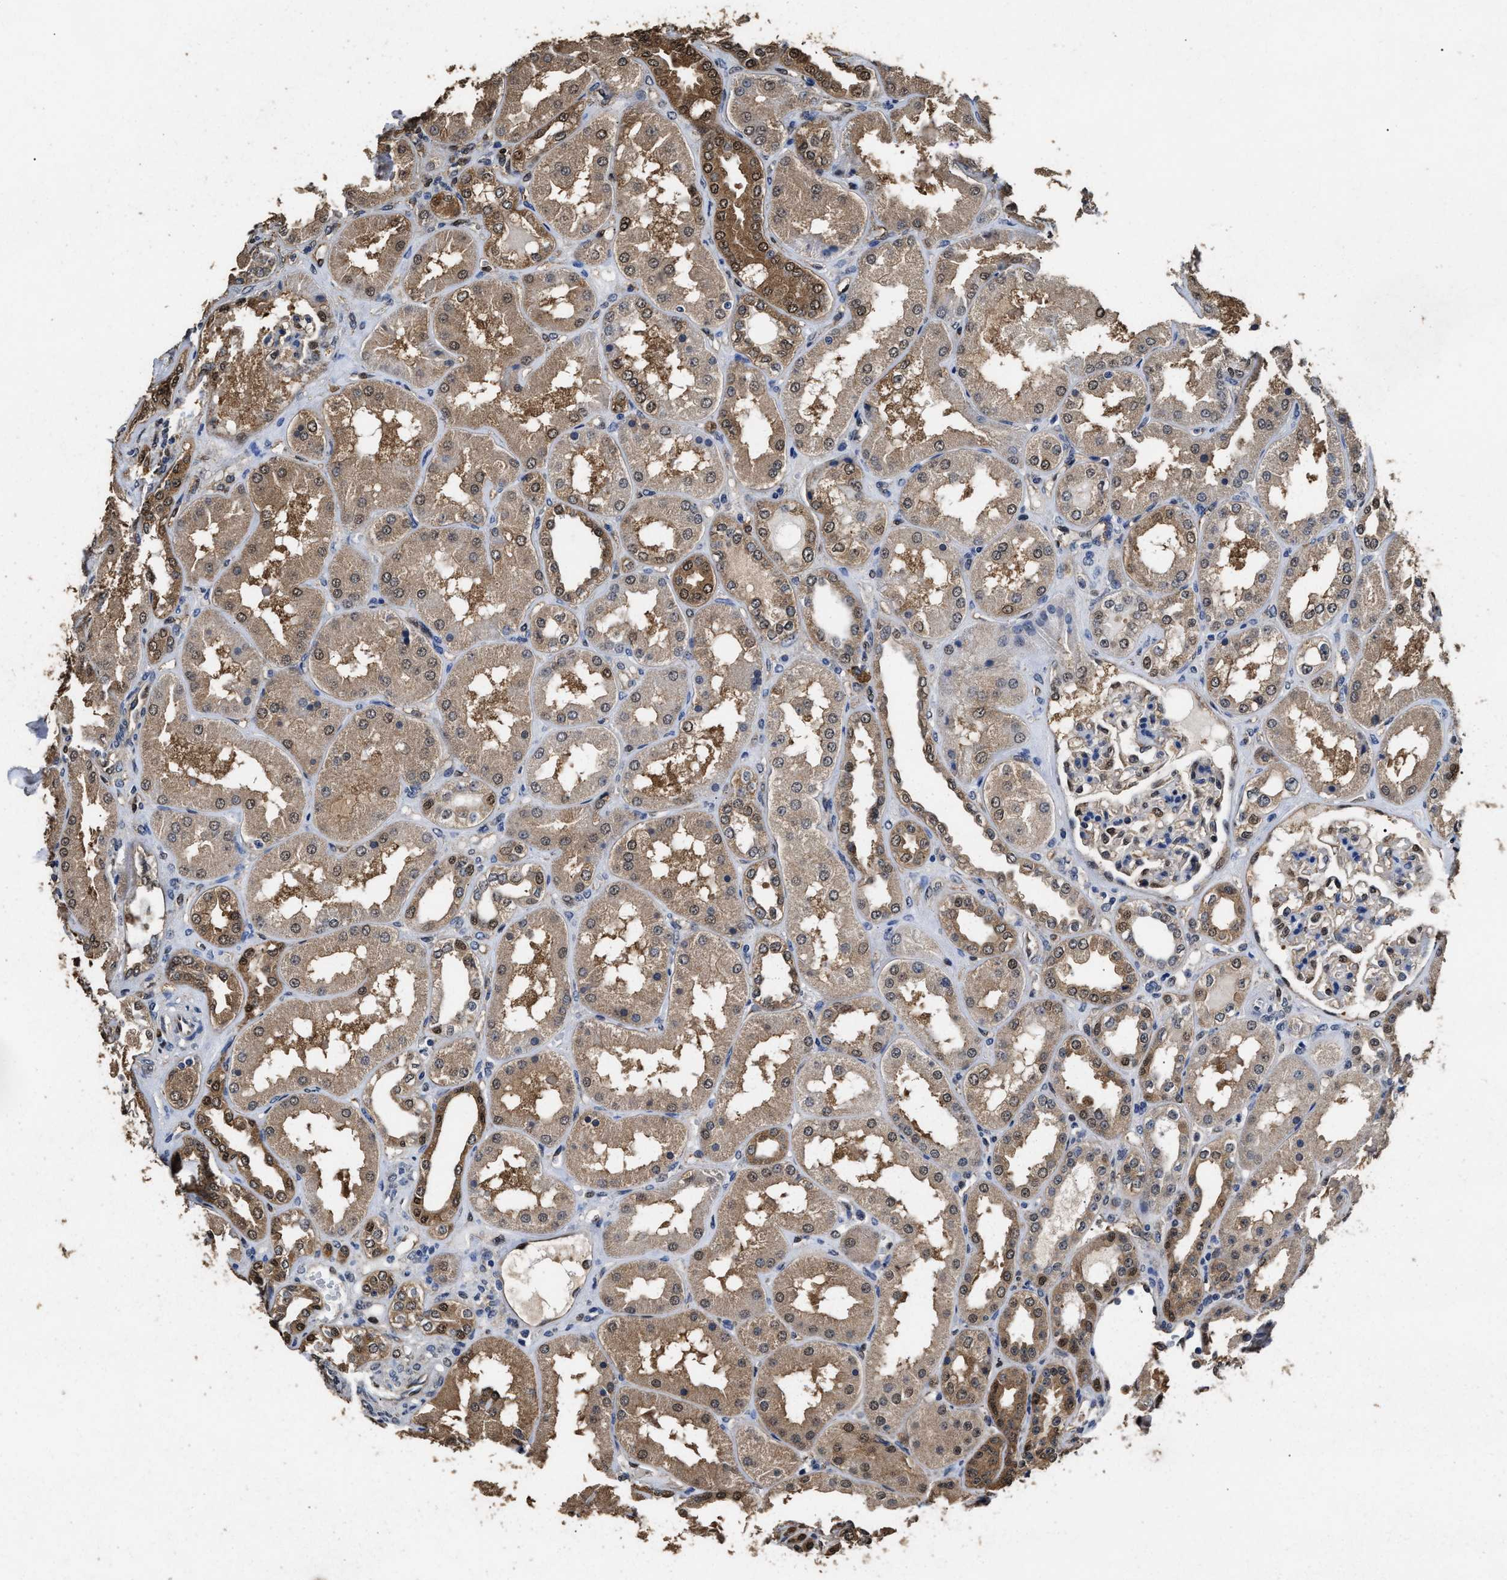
{"staining": {"intensity": "moderate", "quantity": "25%-75%", "location": "nuclear"}, "tissue": "kidney", "cell_type": "Cells in glomeruli", "image_type": "normal", "snomed": [{"axis": "morphology", "description": "Normal tissue, NOS"}, {"axis": "topography", "description": "Kidney"}], "caption": "Immunohistochemical staining of benign kidney displays medium levels of moderate nuclear positivity in about 25%-75% of cells in glomeruli.", "gene": "YWHAE", "patient": {"sex": "female", "age": 56}}